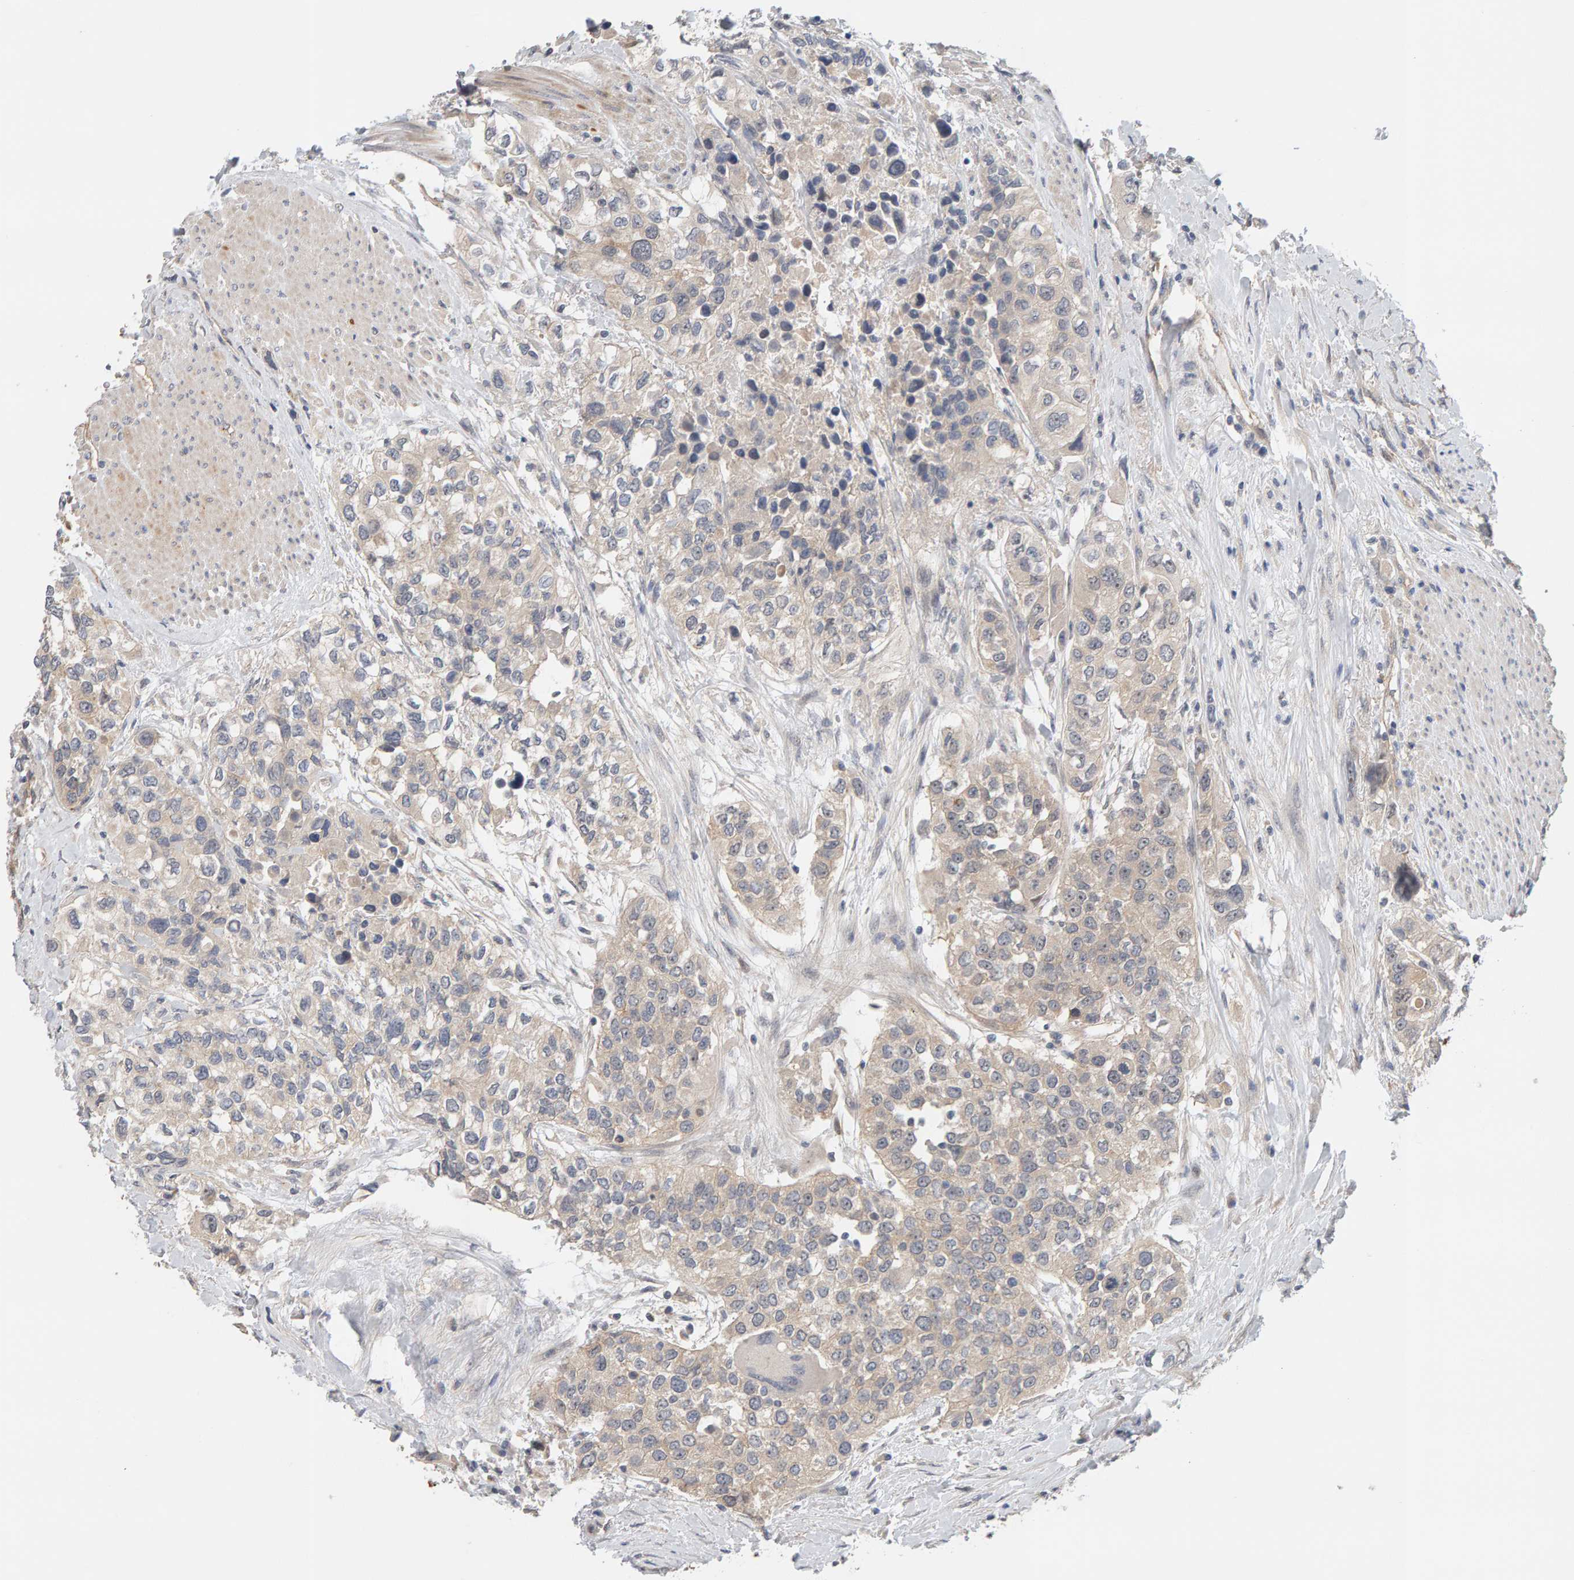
{"staining": {"intensity": "weak", "quantity": ">75%", "location": "cytoplasmic/membranous"}, "tissue": "urothelial cancer", "cell_type": "Tumor cells", "image_type": "cancer", "snomed": [{"axis": "morphology", "description": "Urothelial carcinoma, High grade"}, {"axis": "topography", "description": "Urinary bladder"}], "caption": "High-grade urothelial carcinoma was stained to show a protein in brown. There is low levels of weak cytoplasmic/membranous positivity in approximately >75% of tumor cells. The staining was performed using DAB to visualize the protein expression in brown, while the nuclei were stained in blue with hematoxylin (Magnification: 20x).", "gene": "PPP1R16A", "patient": {"sex": "female", "age": 80}}